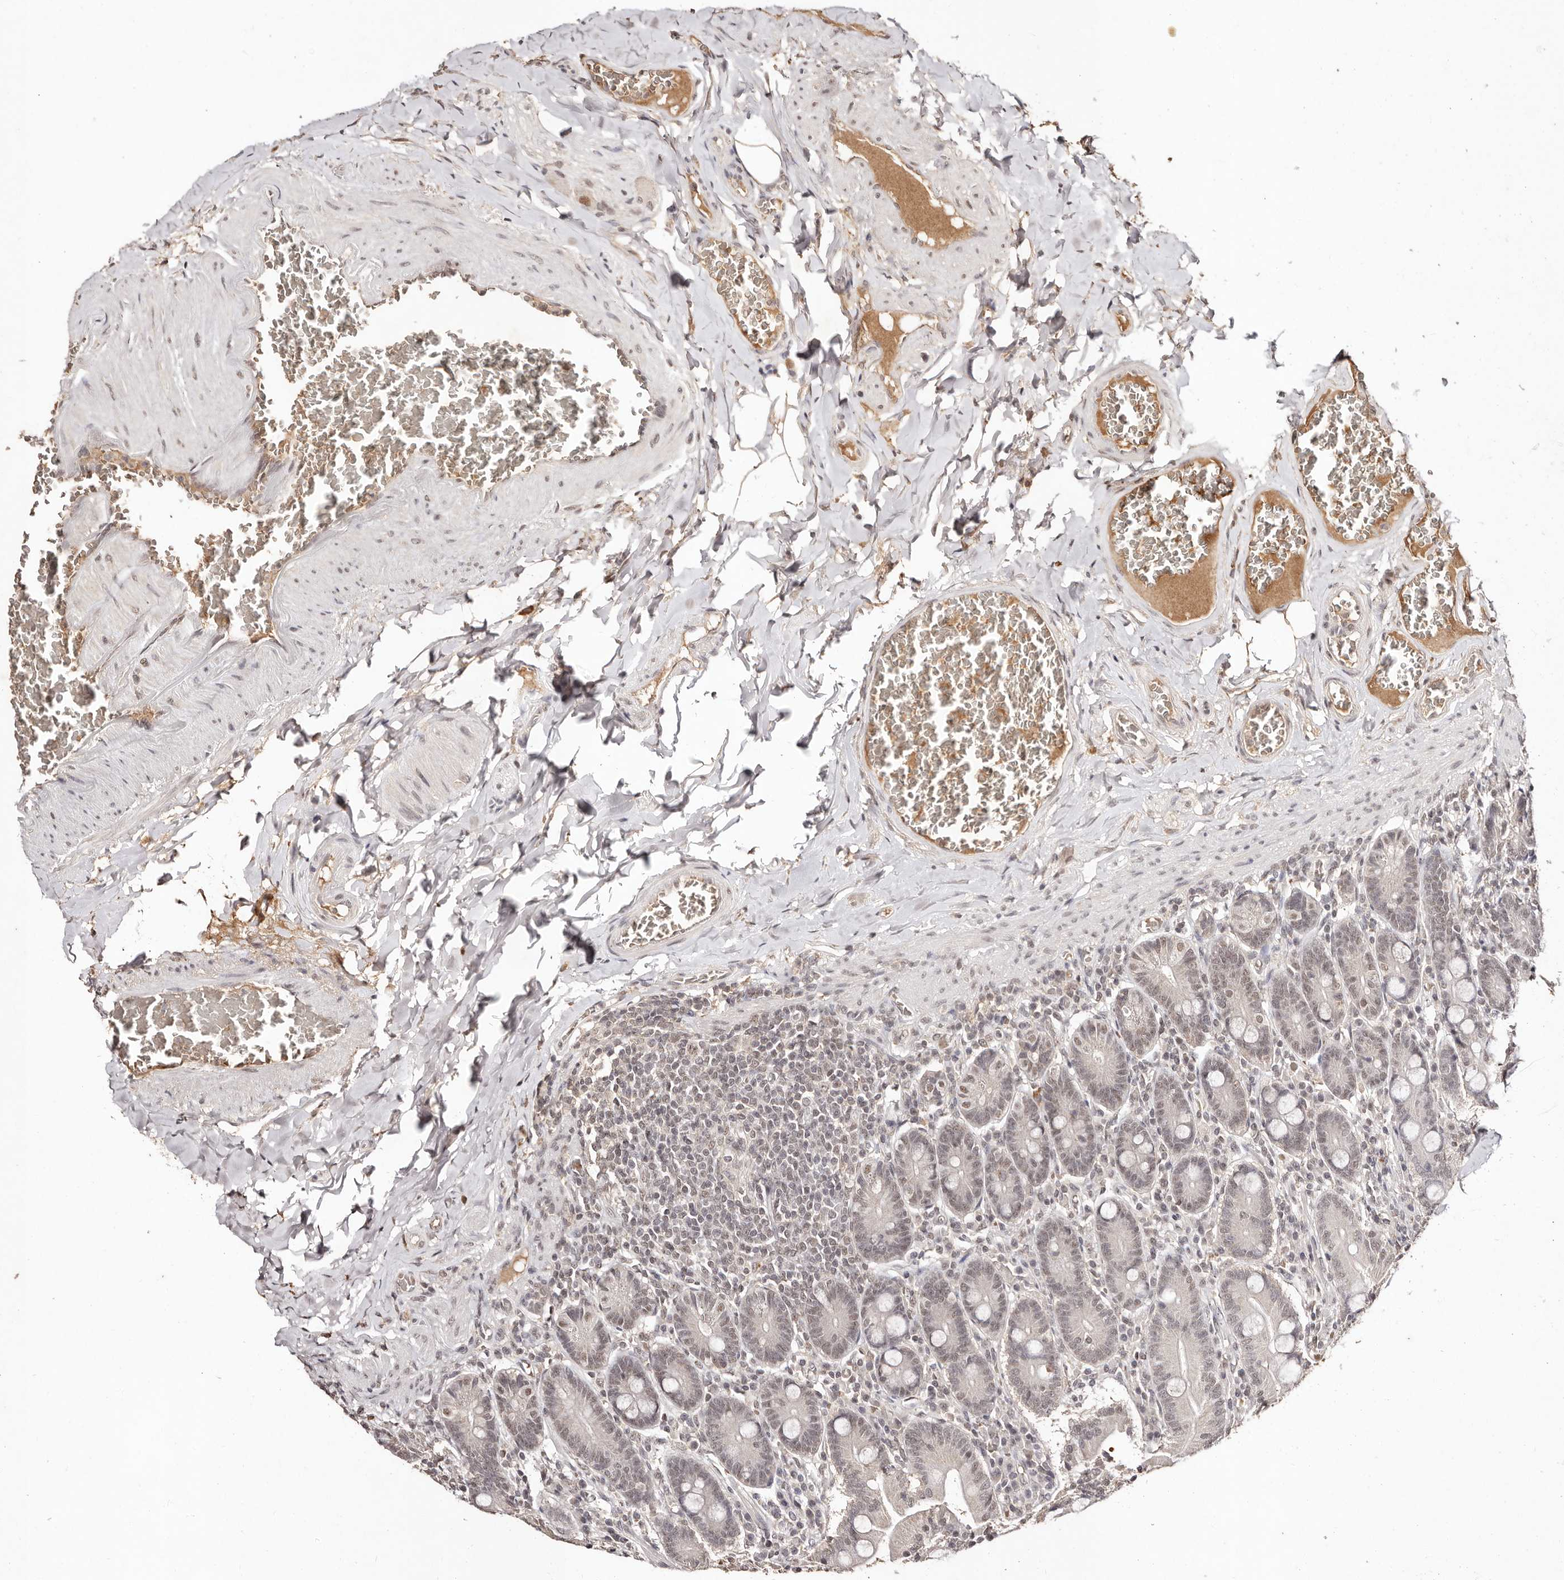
{"staining": {"intensity": "weak", "quantity": ">75%", "location": "nuclear"}, "tissue": "duodenum", "cell_type": "Glandular cells", "image_type": "normal", "snomed": [{"axis": "morphology", "description": "Normal tissue, NOS"}, {"axis": "topography", "description": "Duodenum"}], "caption": "Glandular cells demonstrate low levels of weak nuclear positivity in approximately >75% of cells in normal duodenum. The staining was performed using DAB to visualize the protein expression in brown, while the nuclei were stained in blue with hematoxylin (Magnification: 20x).", "gene": "BICRAL", "patient": {"sex": "female", "age": 62}}